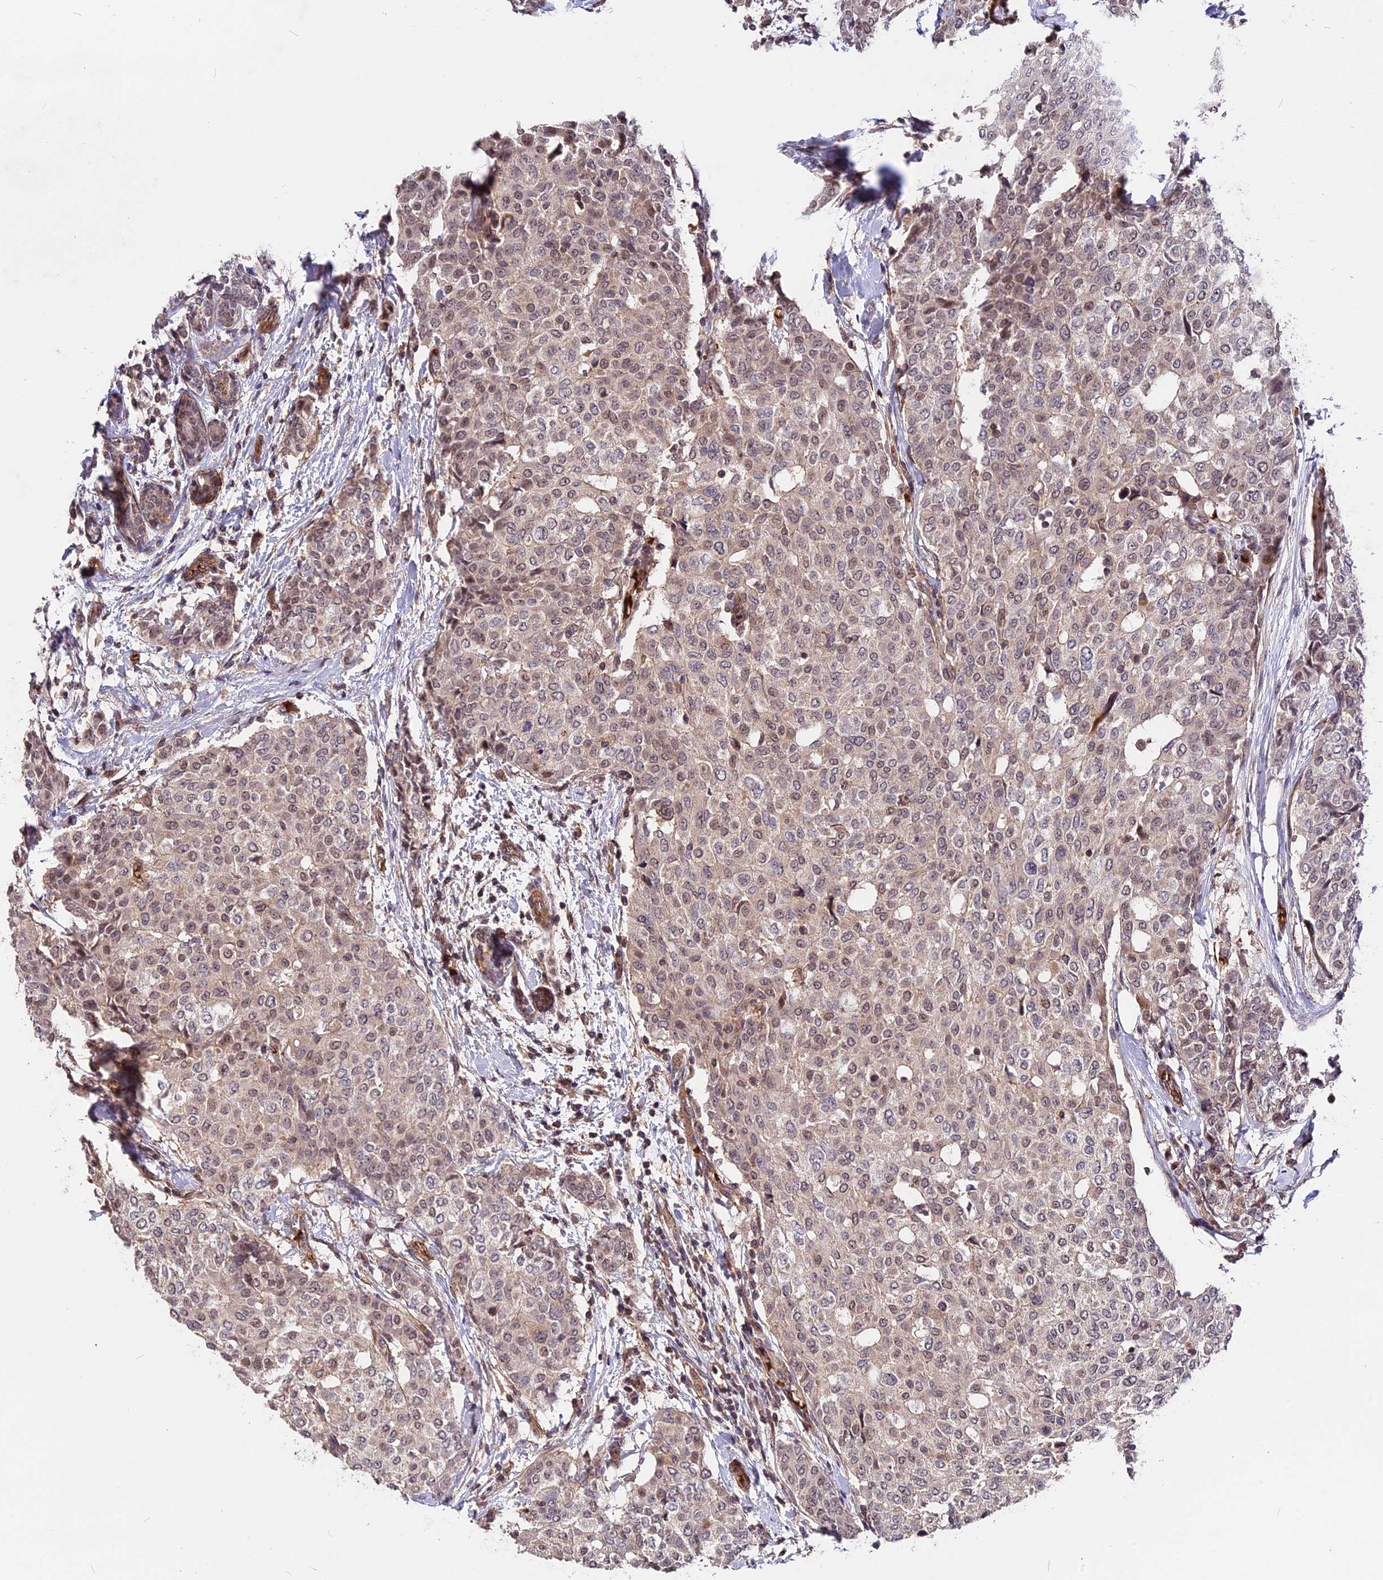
{"staining": {"intensity": "weak", "quantity": "<25%", "location": "nuclear"}, "tissue": "breast cancer", "cell_type": "Tumor cells", "image_type": "cancer", "snomed": [{"axis": "morphology", "description": "Lobular carcinoma"}, {"axis": "topography", "description": "Breast"}], "caption": "IHC micrograph of human breast cancer stained for a protein (brown), which exhibits no positivity in tumor cells.", "gene": "ZC3H10", "patient": {"sex": "female", "age": 51}}